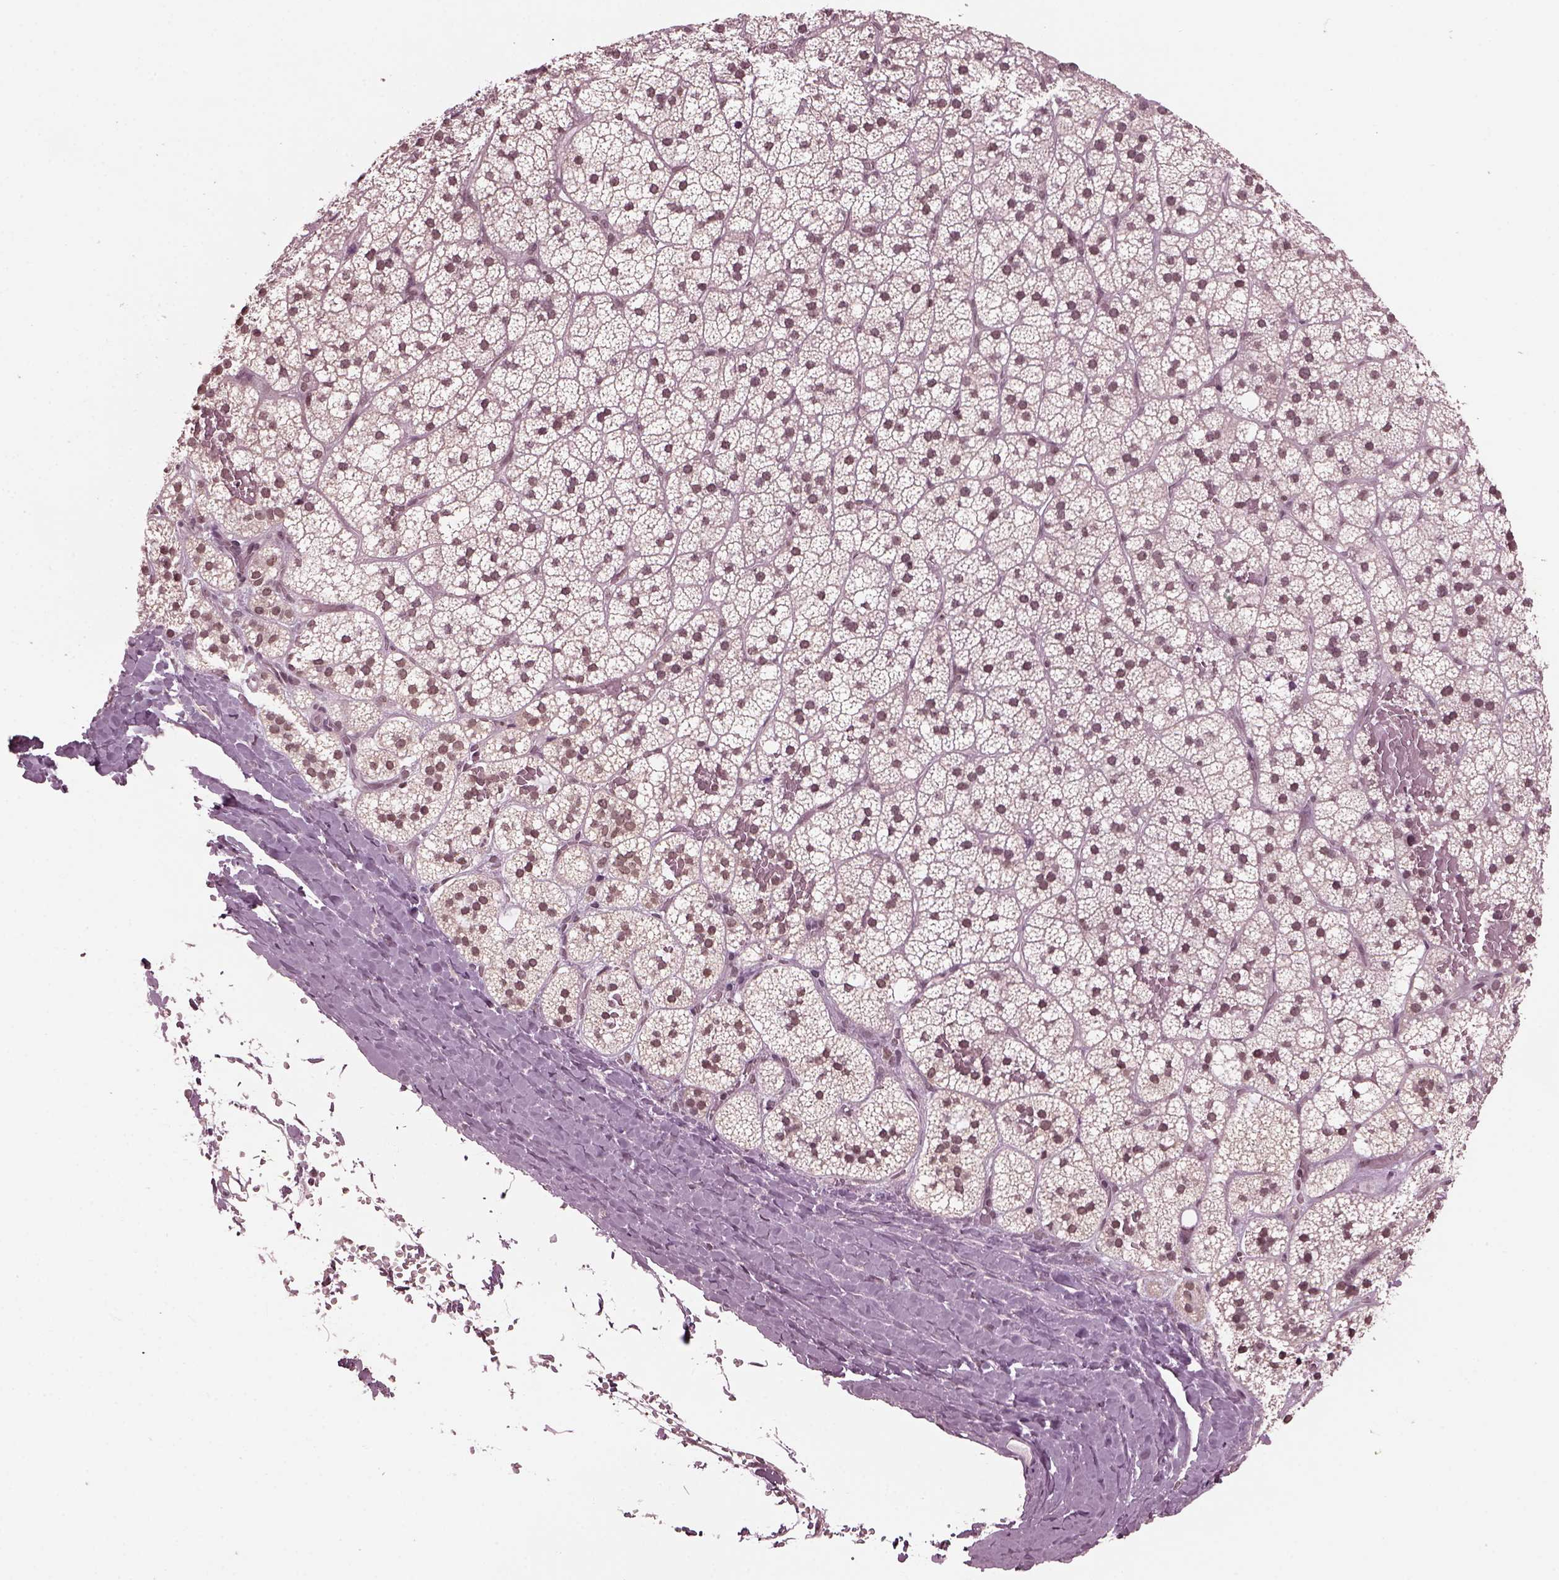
{"staining": {"intensity": "weak", "quantity": "<25%", "location": "nuclear"}, "tissue": "adrenal gland", "cell_type": "Glandular cells", "image_type": "normal", "snomed": [{"axis": "morphology", "description": "Normal tissue, NOS"}, {"axis": "topography", "description": "Adrenal gland"}], "caption": "Image shows no significant protein staining in glandular cells of unremarkable adrenal gland.", "gene": "RUVBL2", "patient": {"sex": "male", "age": 53}}